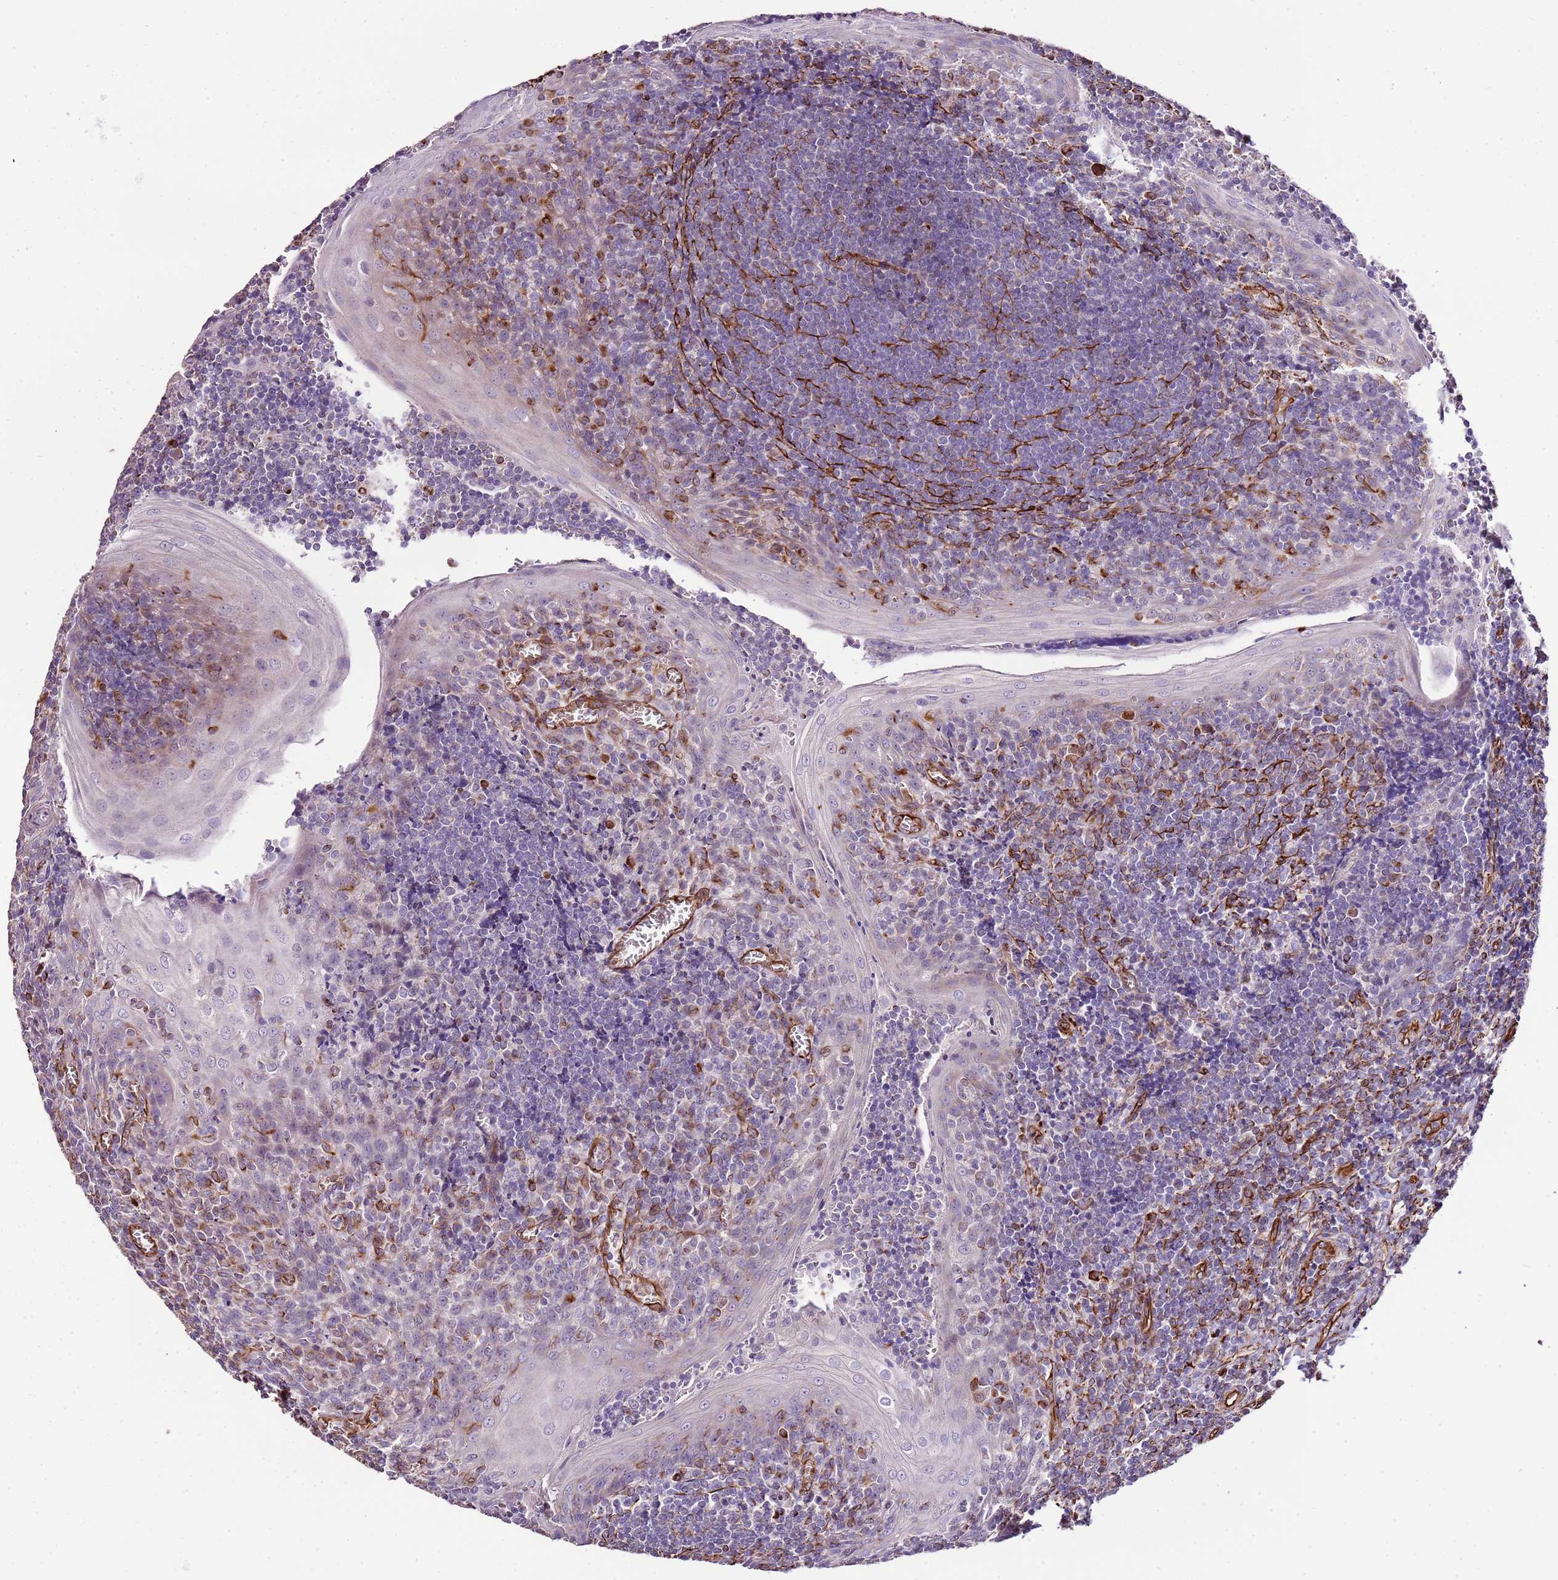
{"staining": {"intensity": "negative", "quantity": "none", "location": "none"}, "tissue": "tonsil", "cell_type": "Germinal center cells", "image_type": "normal", "snomed": [{"axis": "morphology", "description": "Normal tissue, NOS"}, {"axis": "topography", "description": "Tonsil"}], "caption": "The histopathology image displays no staining of germinal center cells in unremarkable tonsil.", "gene": "ZNF786", "patient": {"sex": "male", "age": 27}}